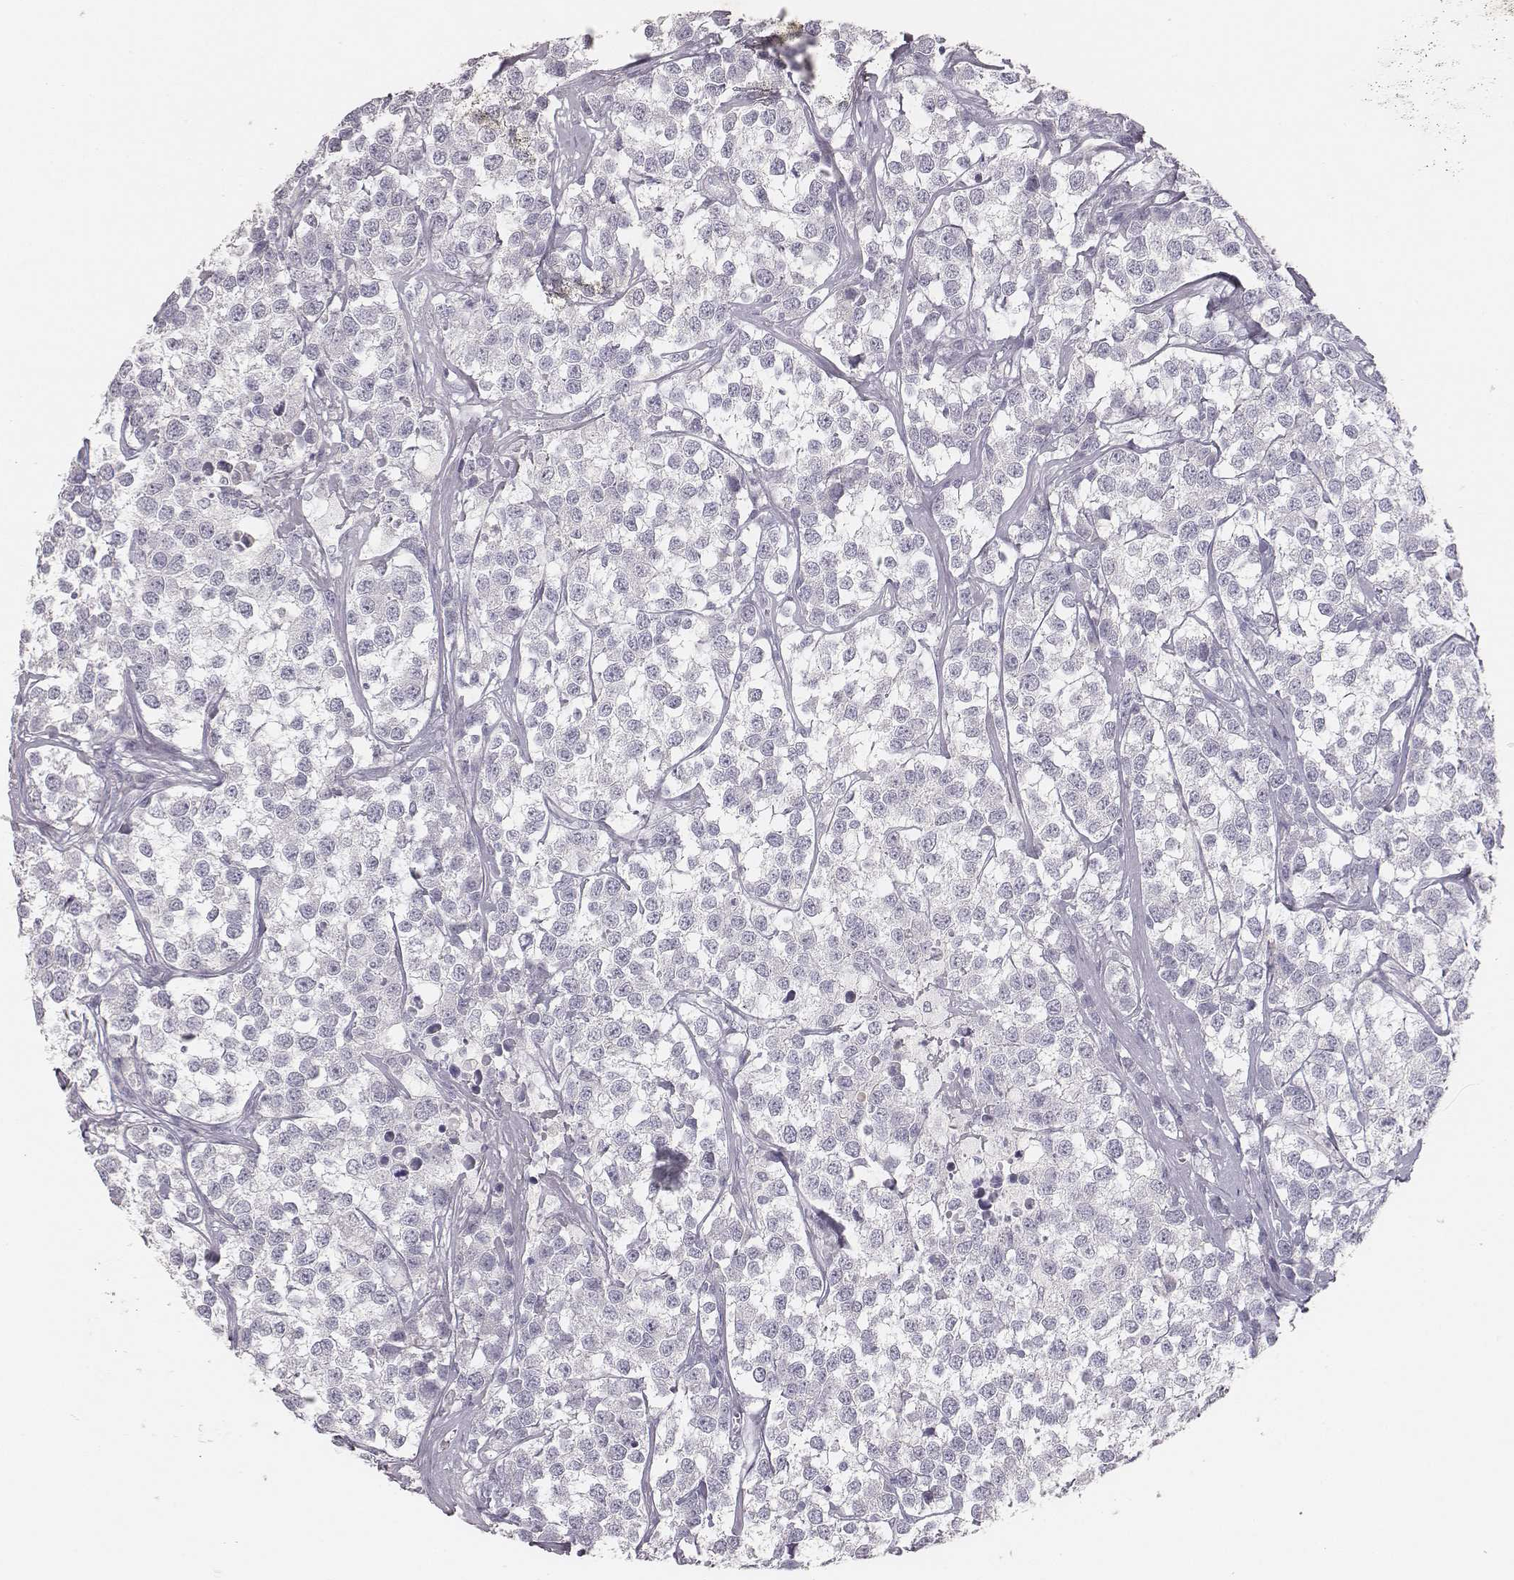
{"staining": {"intensity": "negative", "quantity": "none", "location": "none"}, "tissue": "testis cancer", "cell_type": "Tumor cells", "image_type": "cancer", "snomed": [{"axis": "morphology", "description": "Seminoma, NOS"}, {"axis": "topography", "description": "Testis"}], "caption": "Tumor cells are negative for brown protein staining in testis cancer (seminoma).", "gene": "MYH6", "patient": {"sex": "male", "age": 59}}